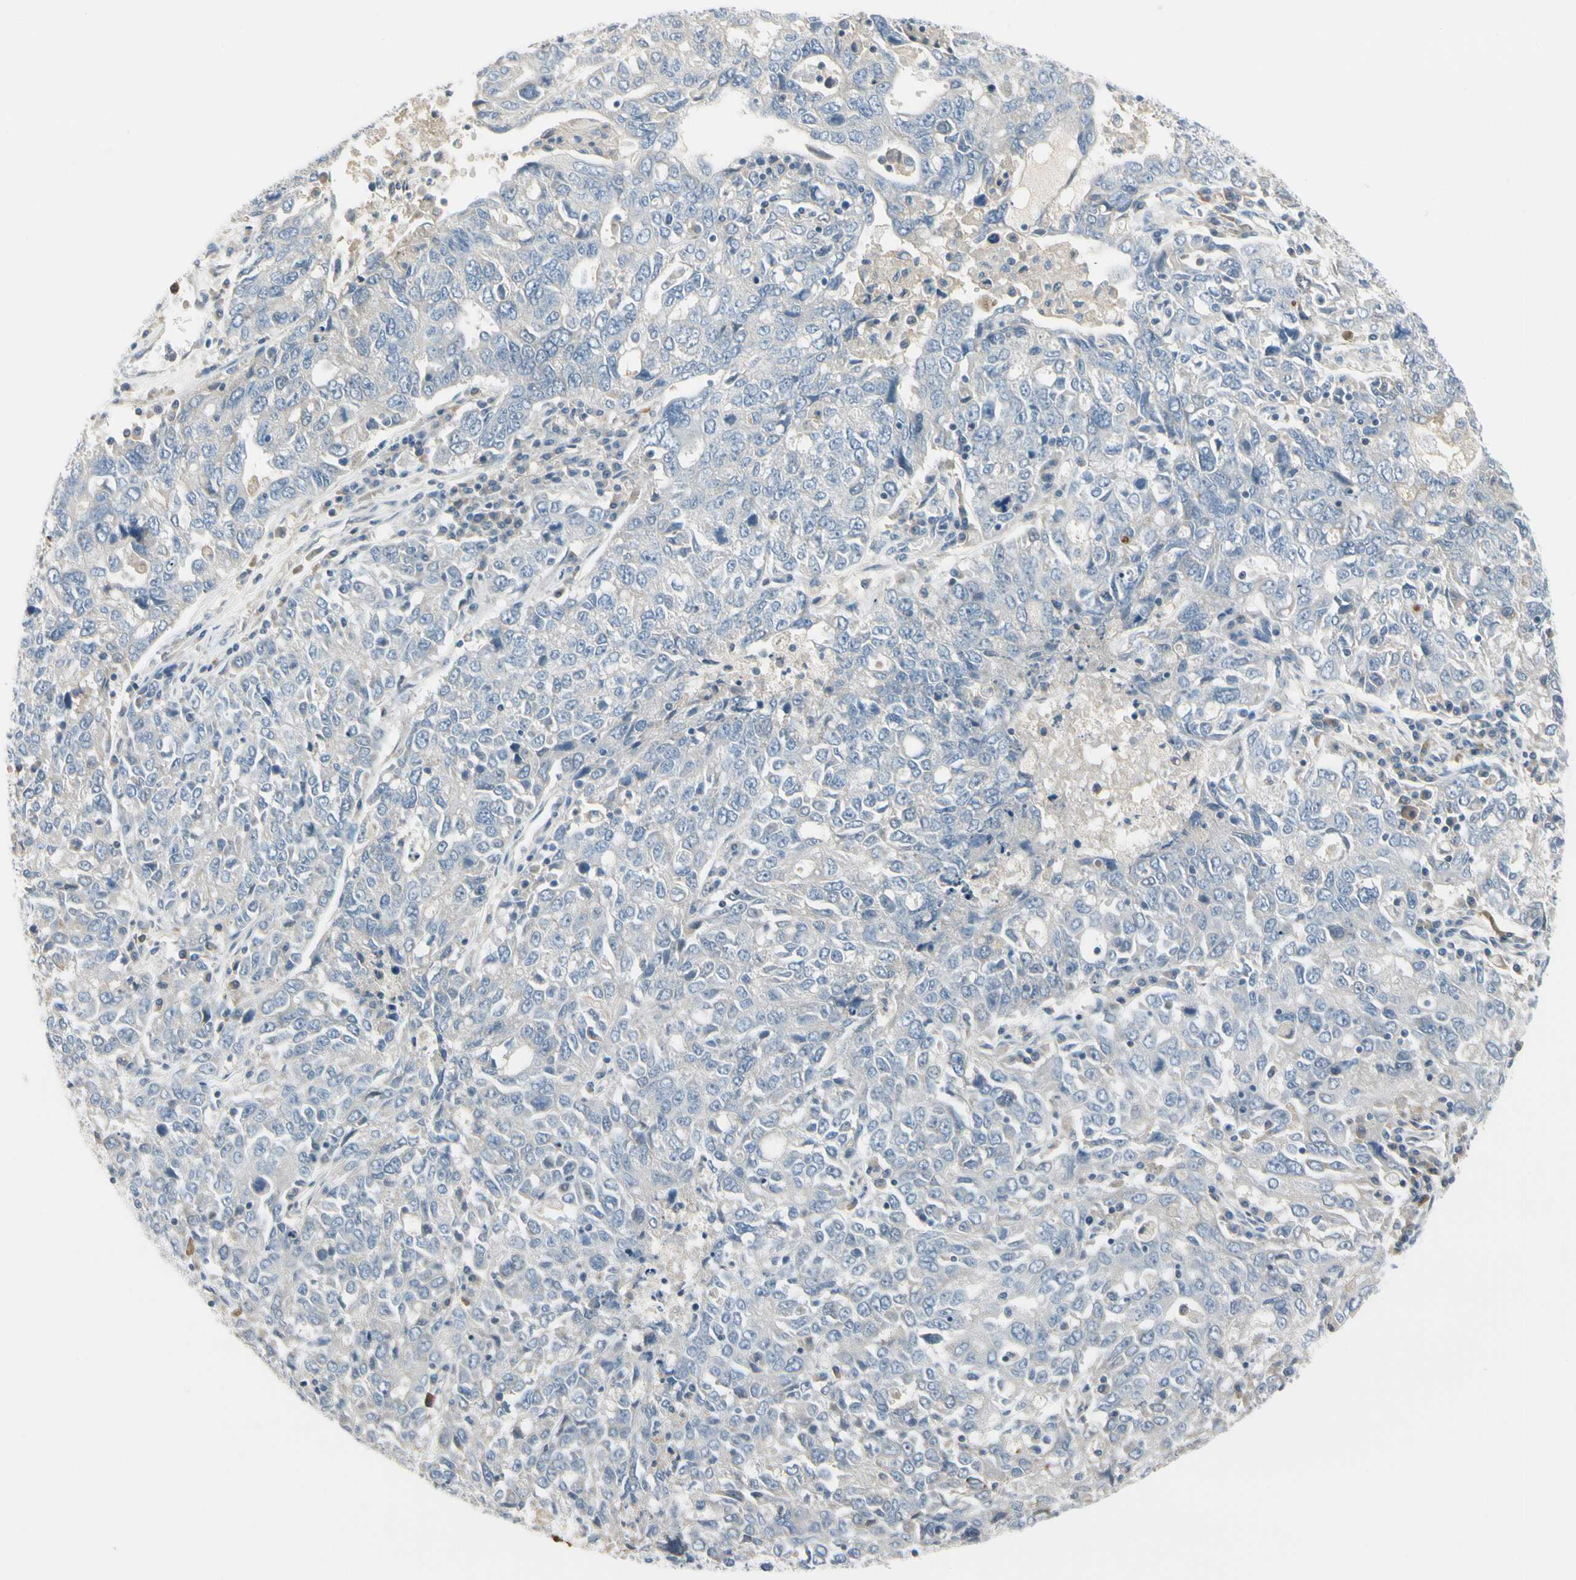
{"staining": {"intensity": "negative", "quantity": "none", "location": "none"}, "tissue": "ovarian cancer", "cell_type": "Tumor cells", "image_type": "cancer", "snomed": [{"axis": "morphology", "description": "Carcinoma, endometroid"}, {"axis": "topography", "description": "Ovary"}], "caption": "Immunohistochemical staining of ovarian endometroid carcinoma shows no significant positivity in tumor cells.", "gene": "CYP2E1", "patient": {"sex": "female", "age": 62}}